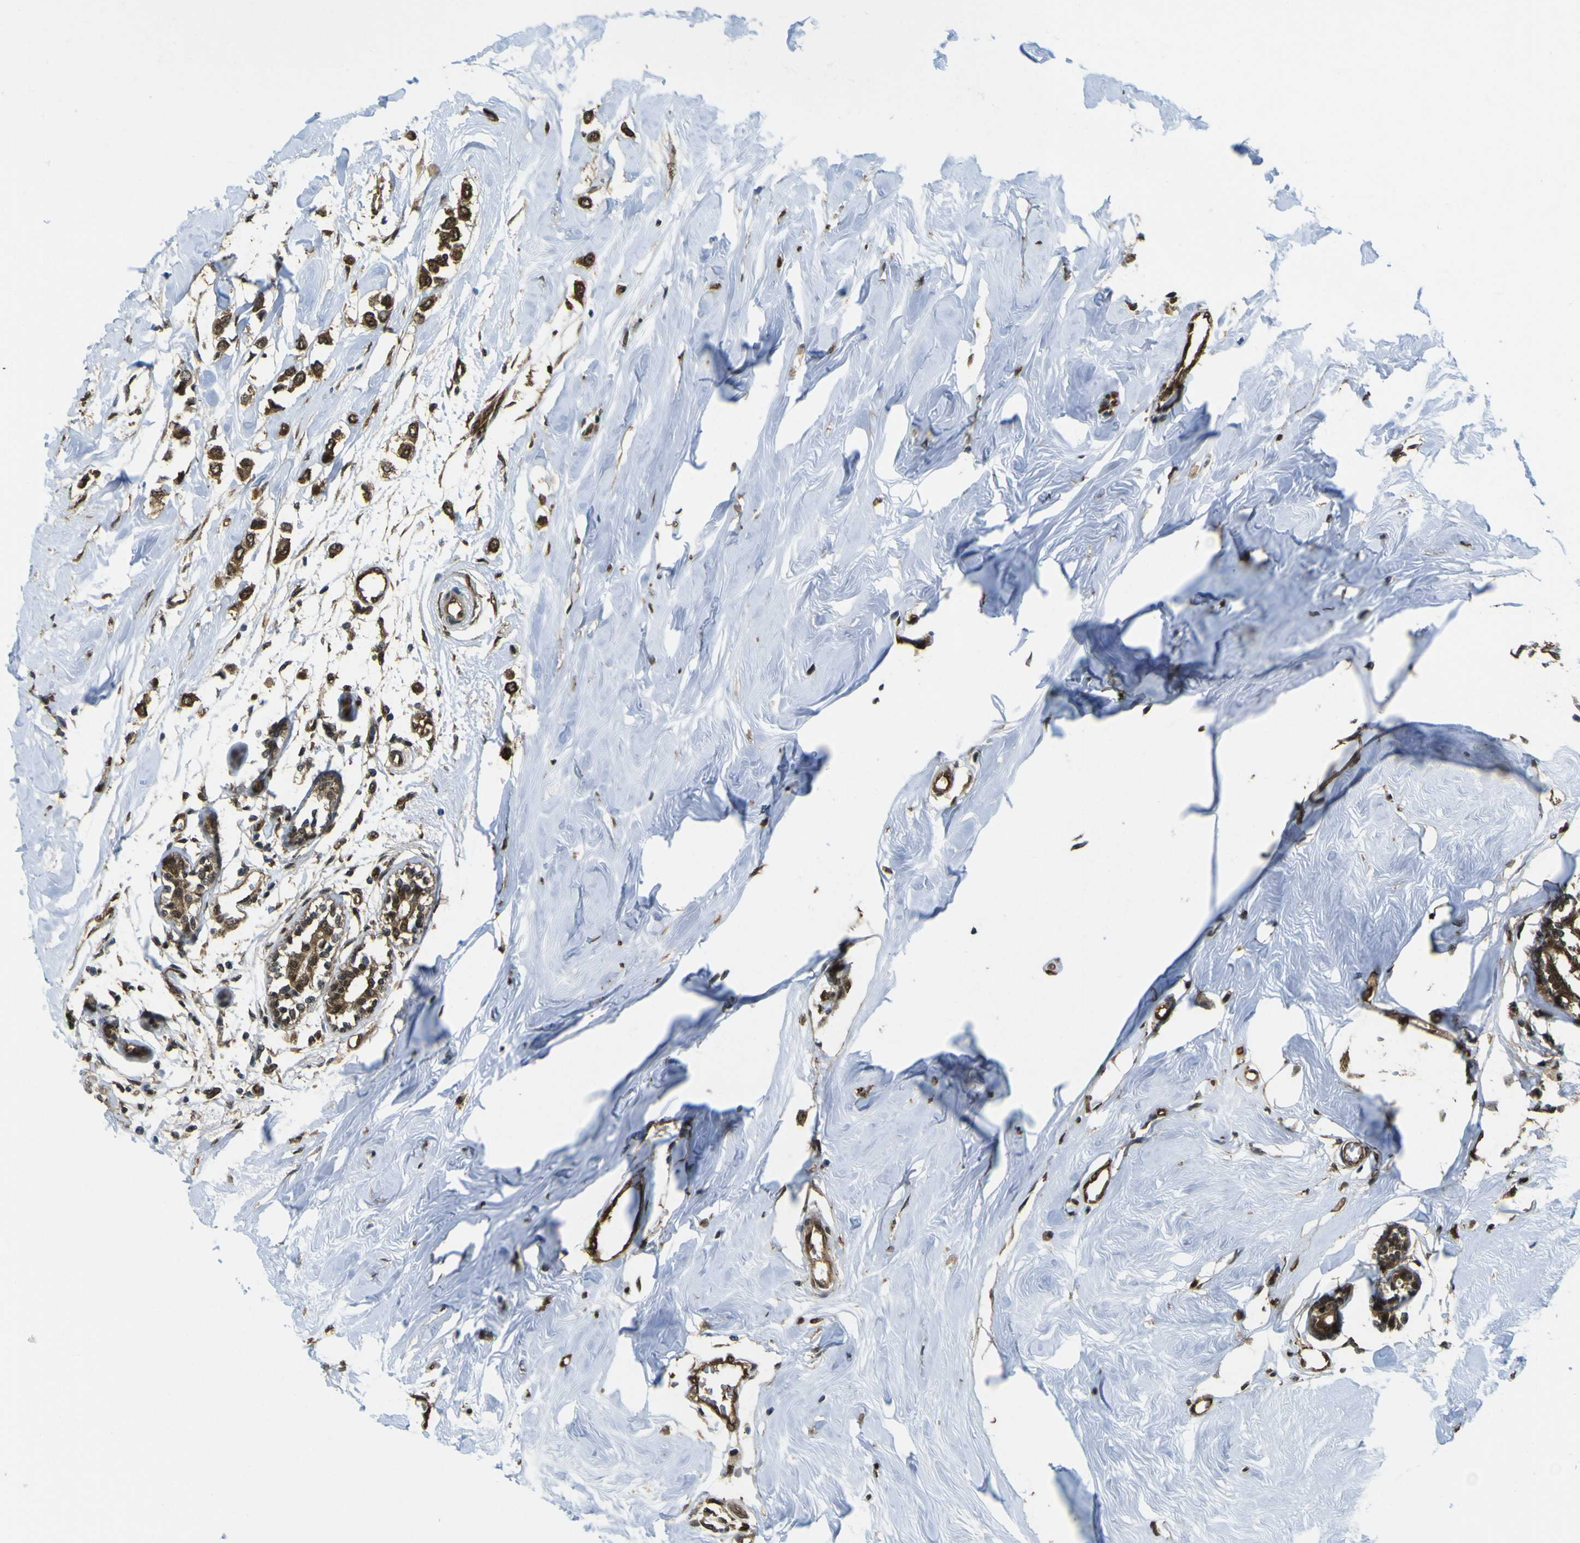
{"staining": {"intensity": "strong", "quantity": ">75%", "location": "cytoplasmic/membranous"}, "tissue": "breast cancer", "cell_type": "Tumor cells", "image_type": "cancer", "snomed": [{"axis": "morphology", "description": "Lobular carcinoma"}, {"axis": "topography", "description": "Breast"}], "caption": "Human breast lobular carcinoma stained with a protein marker shows strong staining in tumor cells.", "gene": "YWHAG", "patient": {"sex": "female", "age": 51}}